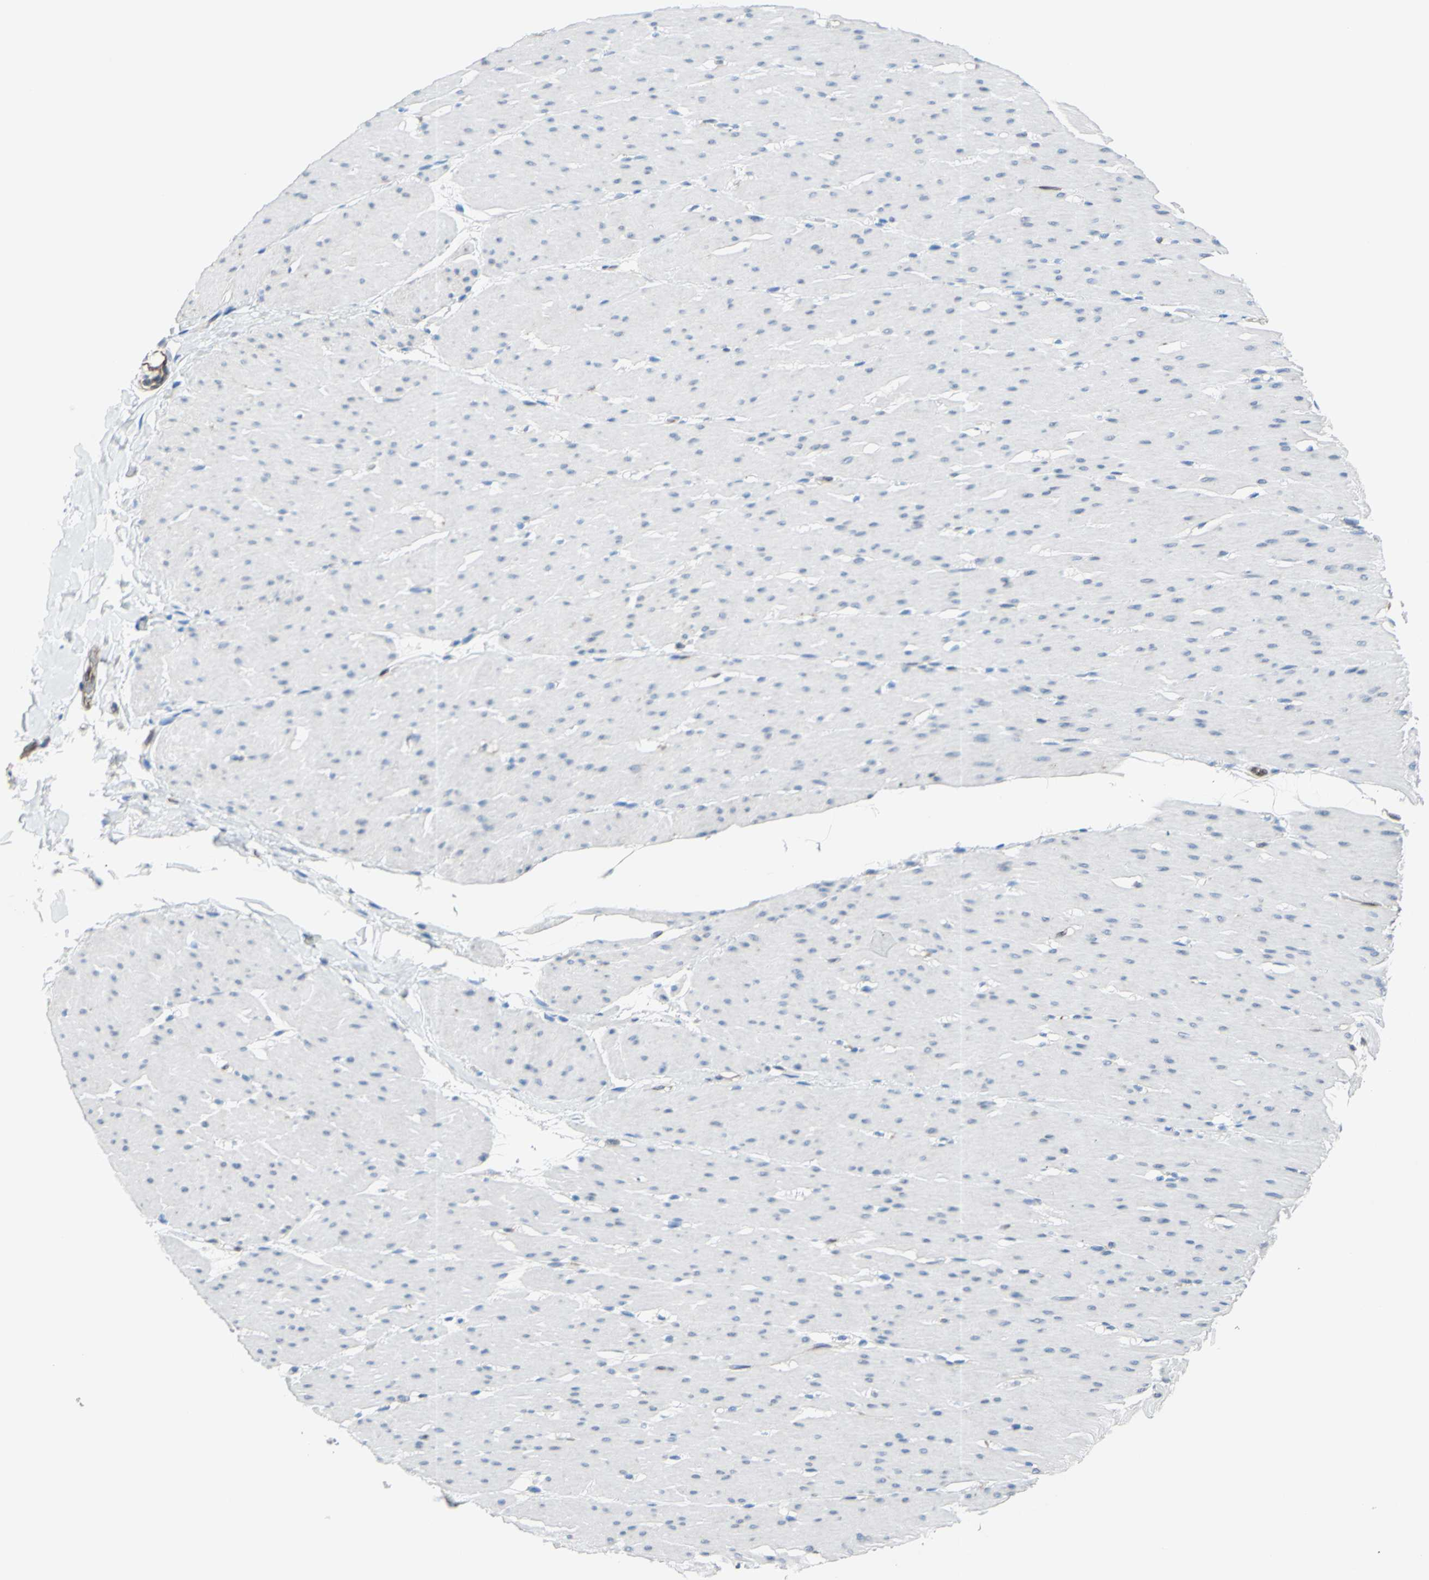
{"staining": {"intensity": "negative", "quantity": "none", "location": "none"}, "tissue": "smooth muscle", "cell_type": "Smooth muscle cells", "image_type": "normal", "snomed": [{"axis": "morphology", "description": "Normal tissue, NOS"}, {"axis": "topography", "description": "Smooth muscle"}, {"axis": "topography", "description": "Colon"}], "caption": "High power microscopy histopathology image of an immunohistochemistry image of benign smooth muscle, revealing no significant staining in smooth muscle cells. The staining was performed using DAB to visualize the protein expression in brown, while the nuclei were stained in blue with hematoxylin (Magnification: 20x).", "gene": "MGST2", "patient": {"sex": "male", "age": 67}}